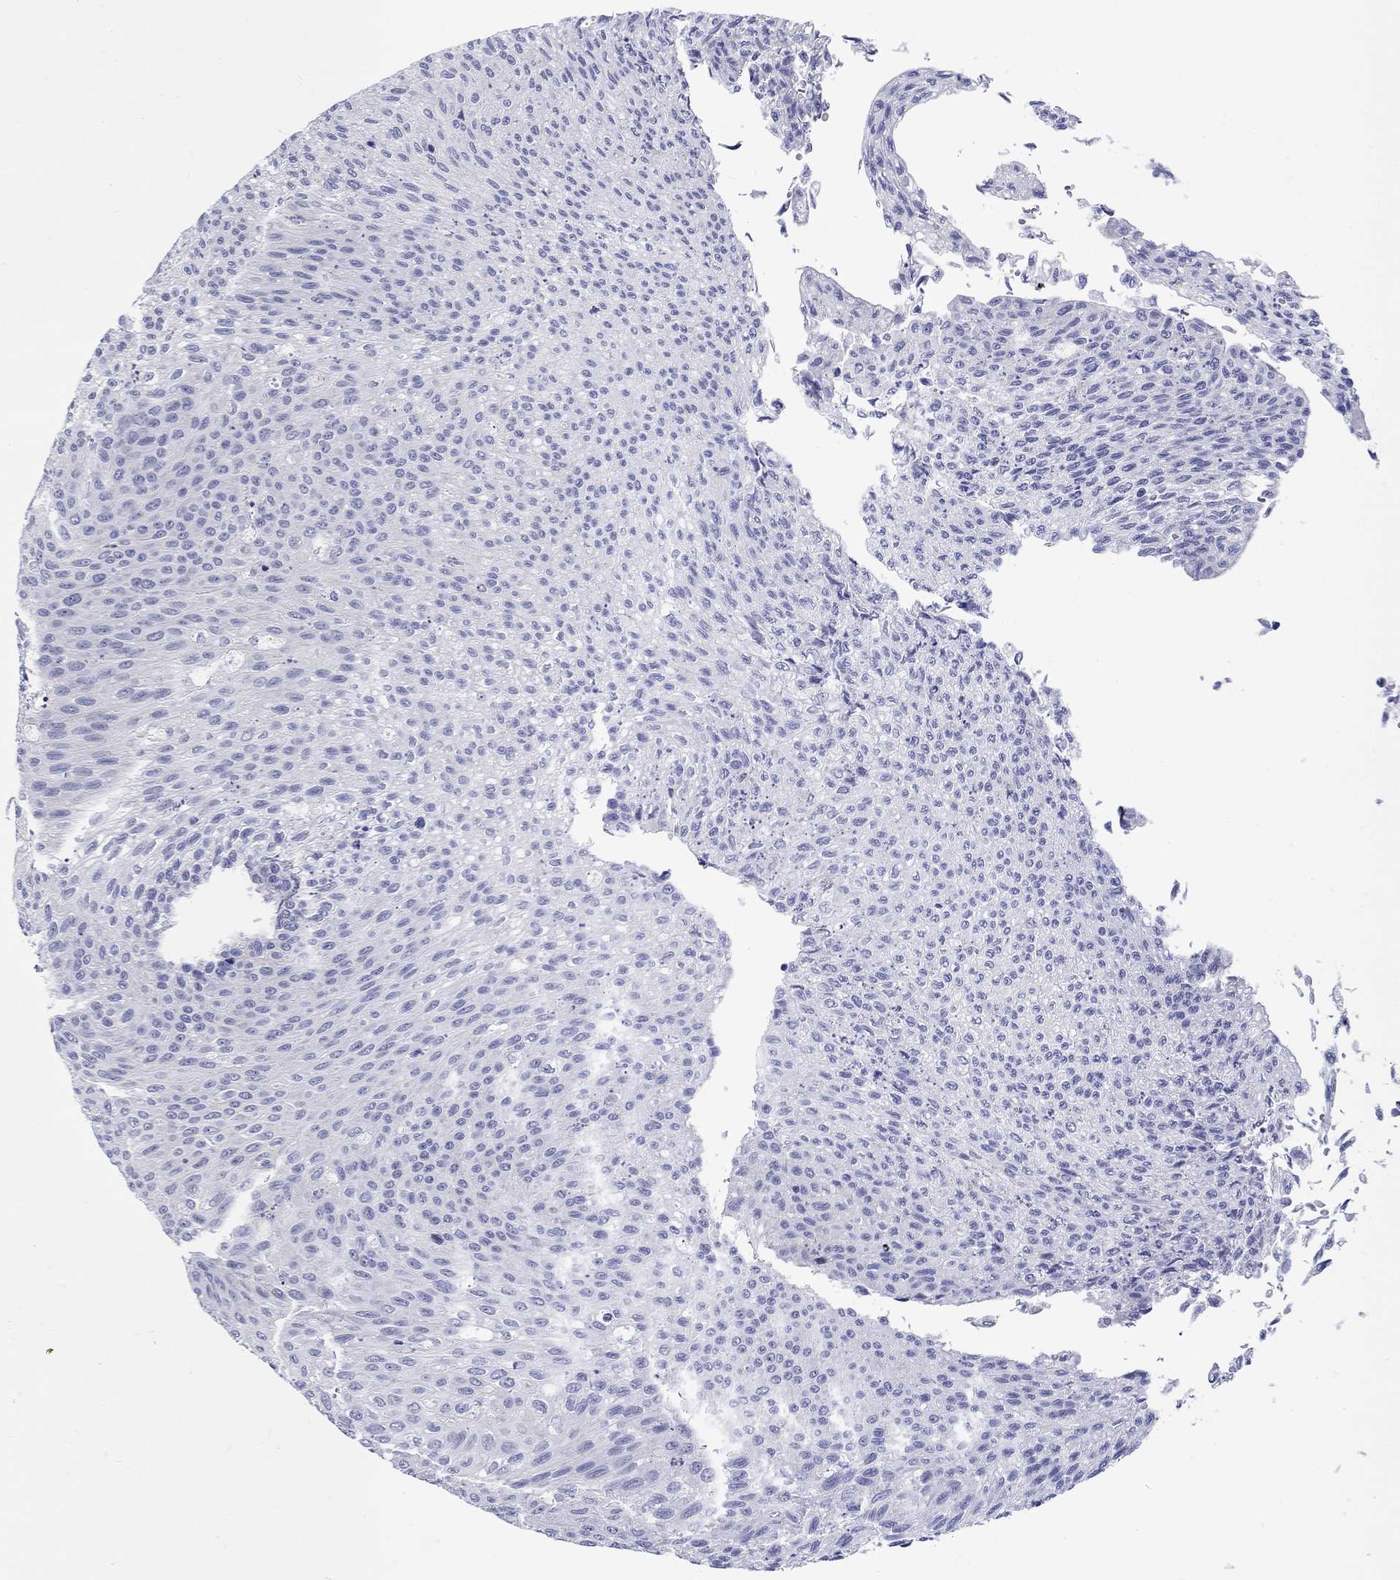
{"staining": {"intensity": "negative", "quantity": "none", "location": "none"}, "tissue": "urothelial cancer", "cell_type": "Tumor cells", "image_type": "cancer", "snomed": [{"axis": "morphology", "description": "Urothelial carcinoma, Low grade"}, {"axis": "topography", "description": "Ureter, NOS"}, {"axis": "topography", "description": "Urinary bladder"}], "caption": "Human urothelial carcinoma (low-grade) stained for a protein using IHC displays no expression in tumor cells.", "gene": "CRYGS", "patient": {"sex": "male", "age": 78}}